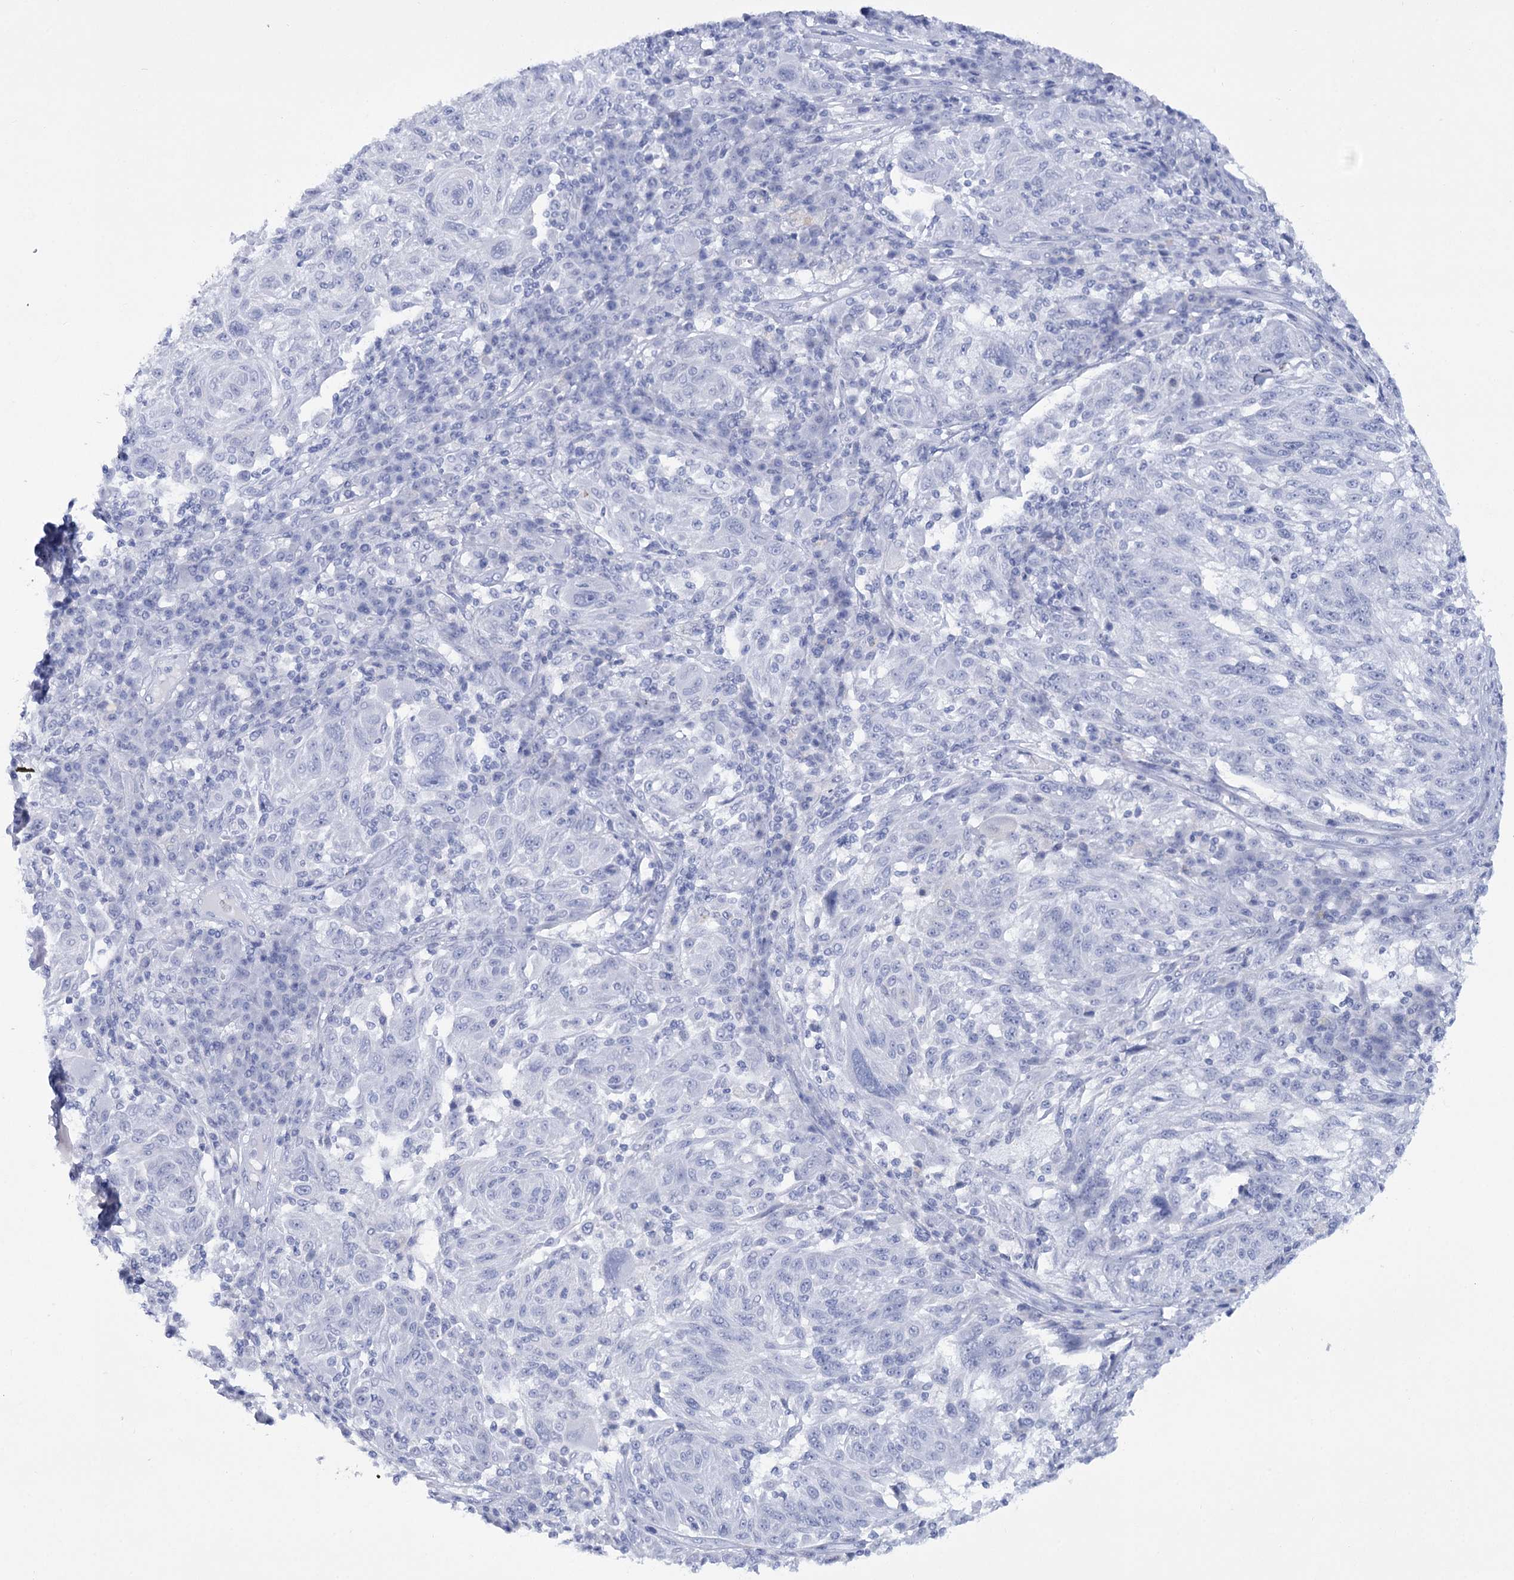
{"staining": {"intensity": "negative", "quantity": "none", "location": "none"}, "tissue": "melanoma", "cell_type": "Tumor cells", "image_type": "cancer", "snomed": [{"axis": "morphology", "description": "Malignant melanoma, NOS"}, {"axis": "topography", "description": "Skin"}], "caption": "A micrograph of malignant melanoma stained for a protein demonstrates no brown staining in tumor cells.", "gene": "RNF186", "patient": {"sex": "male", "age": 53}}